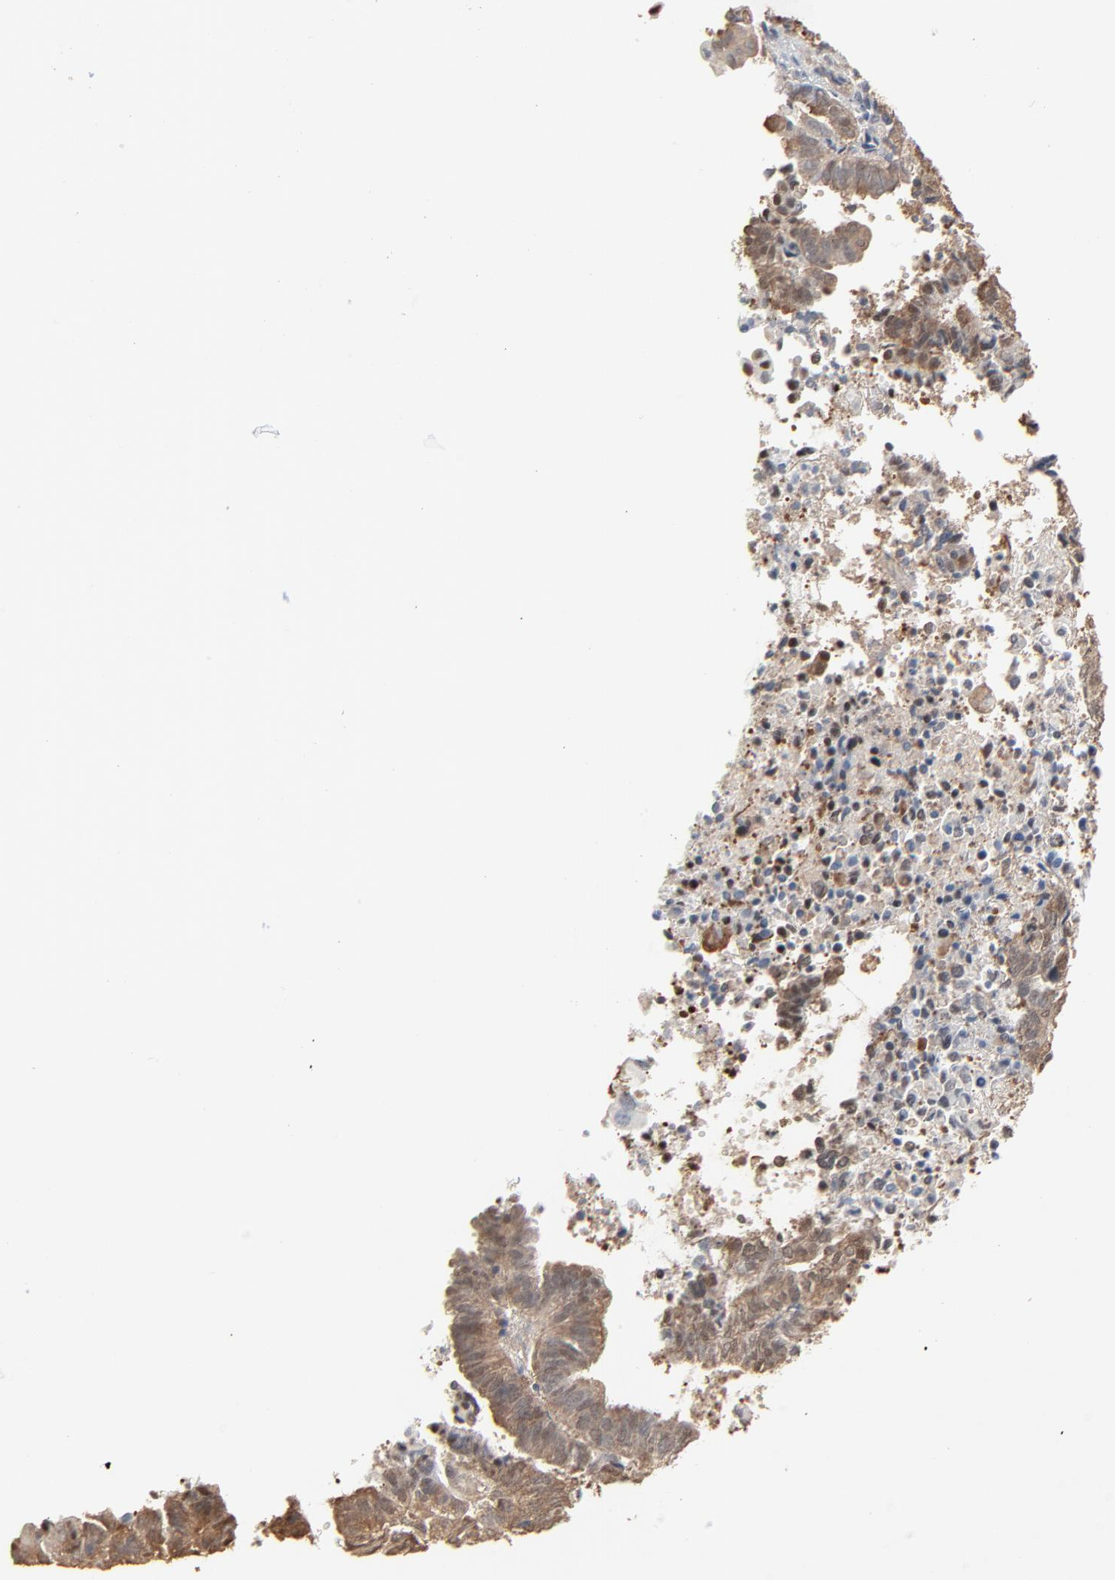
{"staining": {"intensity": "weak", "quantity": ">75%", "location": "cytoplasmic/membranous"}, "tissue": "endometrial cancer", "cell_type": "Tumor cells", "image_type": "cancer", "snomed": [{"axis": "morphology", "description": "Adenocarcinoma, NOS"}, {"axis": "topography", "description": "Uterus"}, {"axis": "topography", "description": "Endometrium"}], "caption": "Endometrial adenocarcinoma stained with a protein marker reveals weak staining in tumor cells.", "gene": "CCT5", "patient": {"sex": "female", "age": 70}}